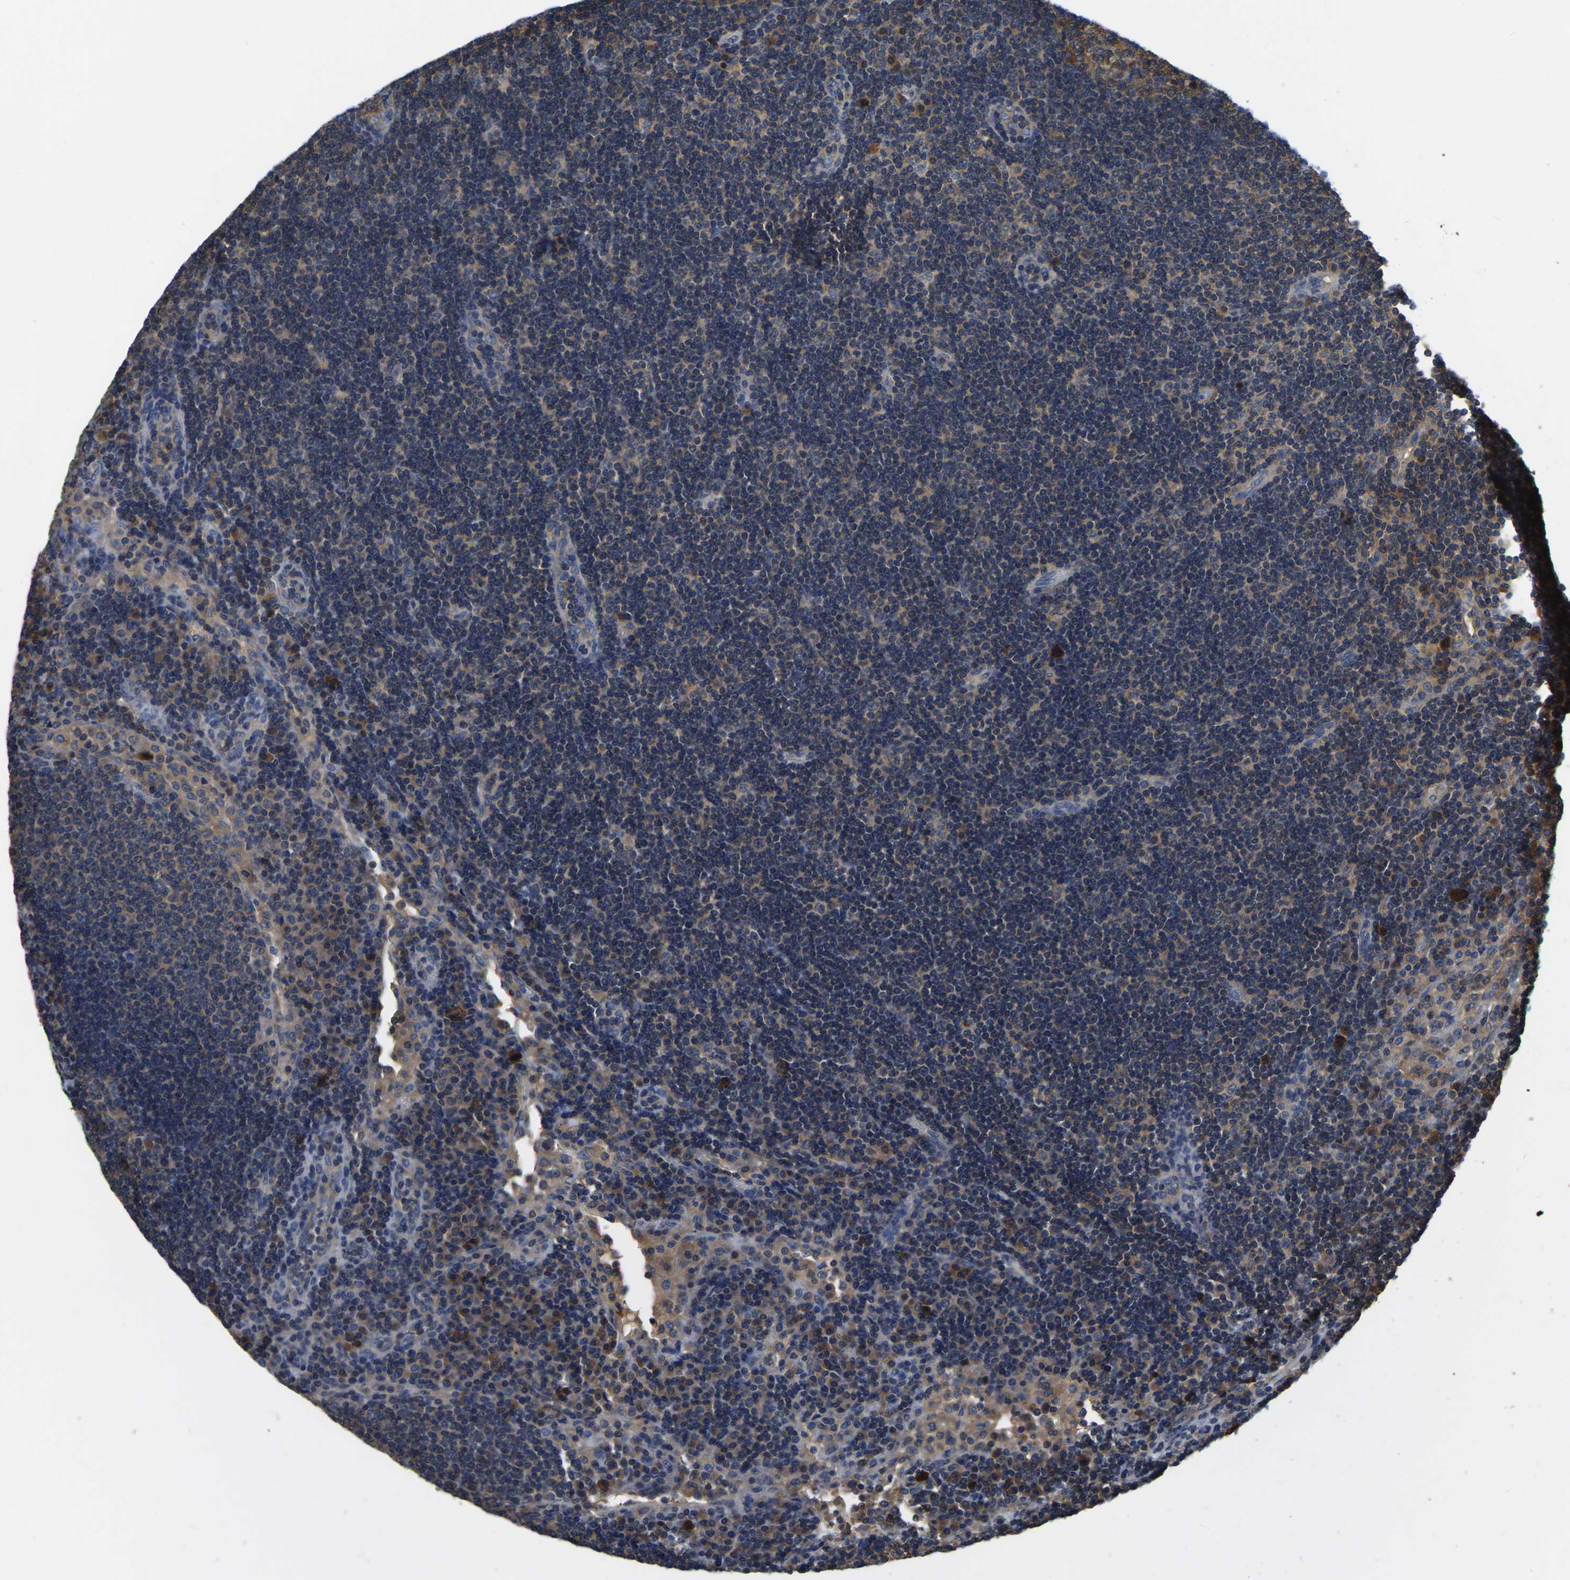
{"staining": {"intensity": "moderate", "quantity": "<25%", "location": "cytoplasmic/membranous"}, "tissue": "lymph node", "cell_type": "Germinal center cells", "image_type": "normal", "snomed": [{"axis": "morphology", "description": "Normal tissue, NOS"}, {"axis": "topography", "description": "Lymph node"}], "caption": "Immunohistochemistry of unremarkable human lymph node shows low levels of moderate cytoplasmic/membranous staining in approximately <25% of germinal center cells. Ihc stains the protein in brown and the nuclei are stained blue.", "gene": "GARS1", "patient": {"sex": "female", "age": 53}}